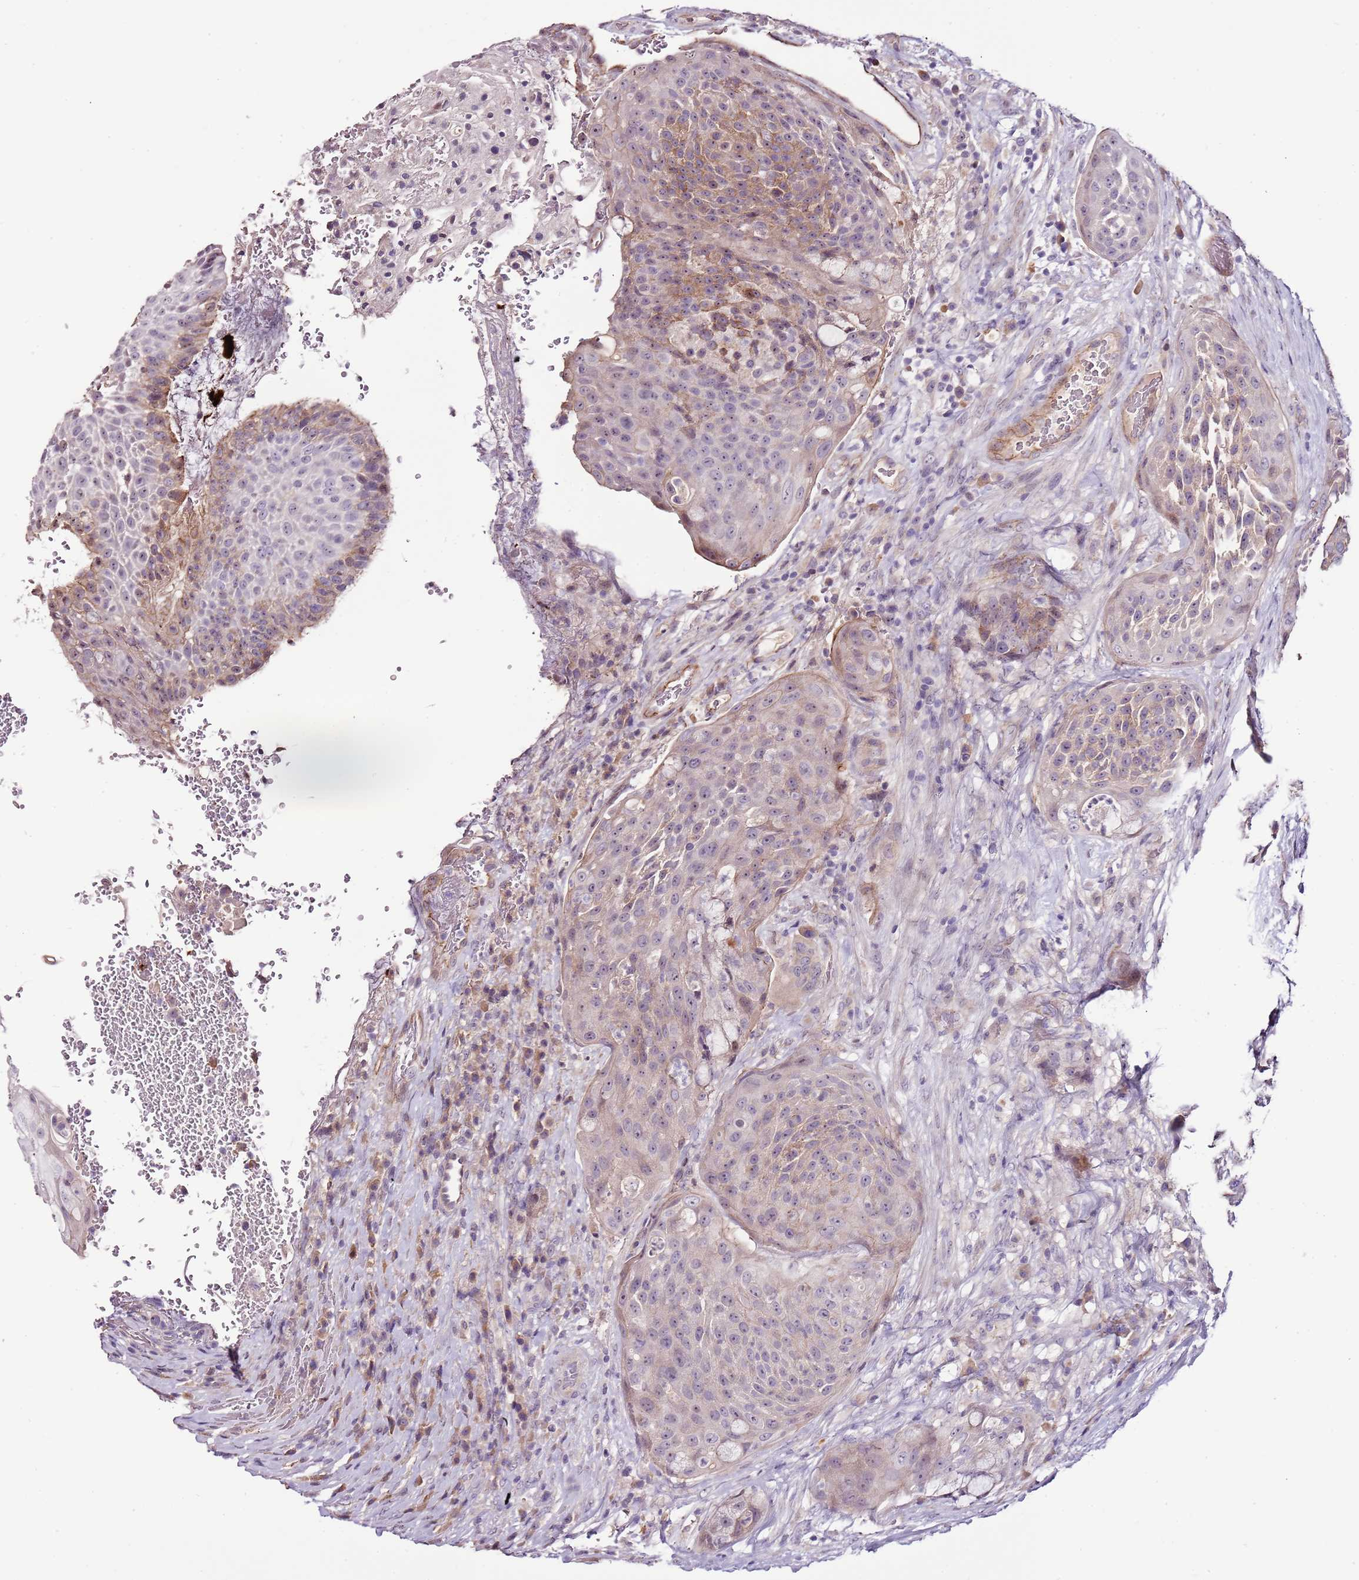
{"staining": {"intensity": "moderate", "quantity": "<25%", "location": "cytoplasmic/membranous"}, "tissue": "urothelial cancer", "cell_type": "Tumor cells", "image_type": "cancer", "snomed": [{"axis": "morphology", "description": "Urothelial carcinoma, High grade"}, {"axis": "topography", "description": "Urinary bladder"}], "caption": "This micrograph exhibits immunohistochemistry staining of urothelial carcinoma (high-grade), with low moderate cytoplasmic/membranous expression in approximately <25% of tumor cells.", "gene": "NKX2-3", "patient": {"sex": "female", "age": 63}}